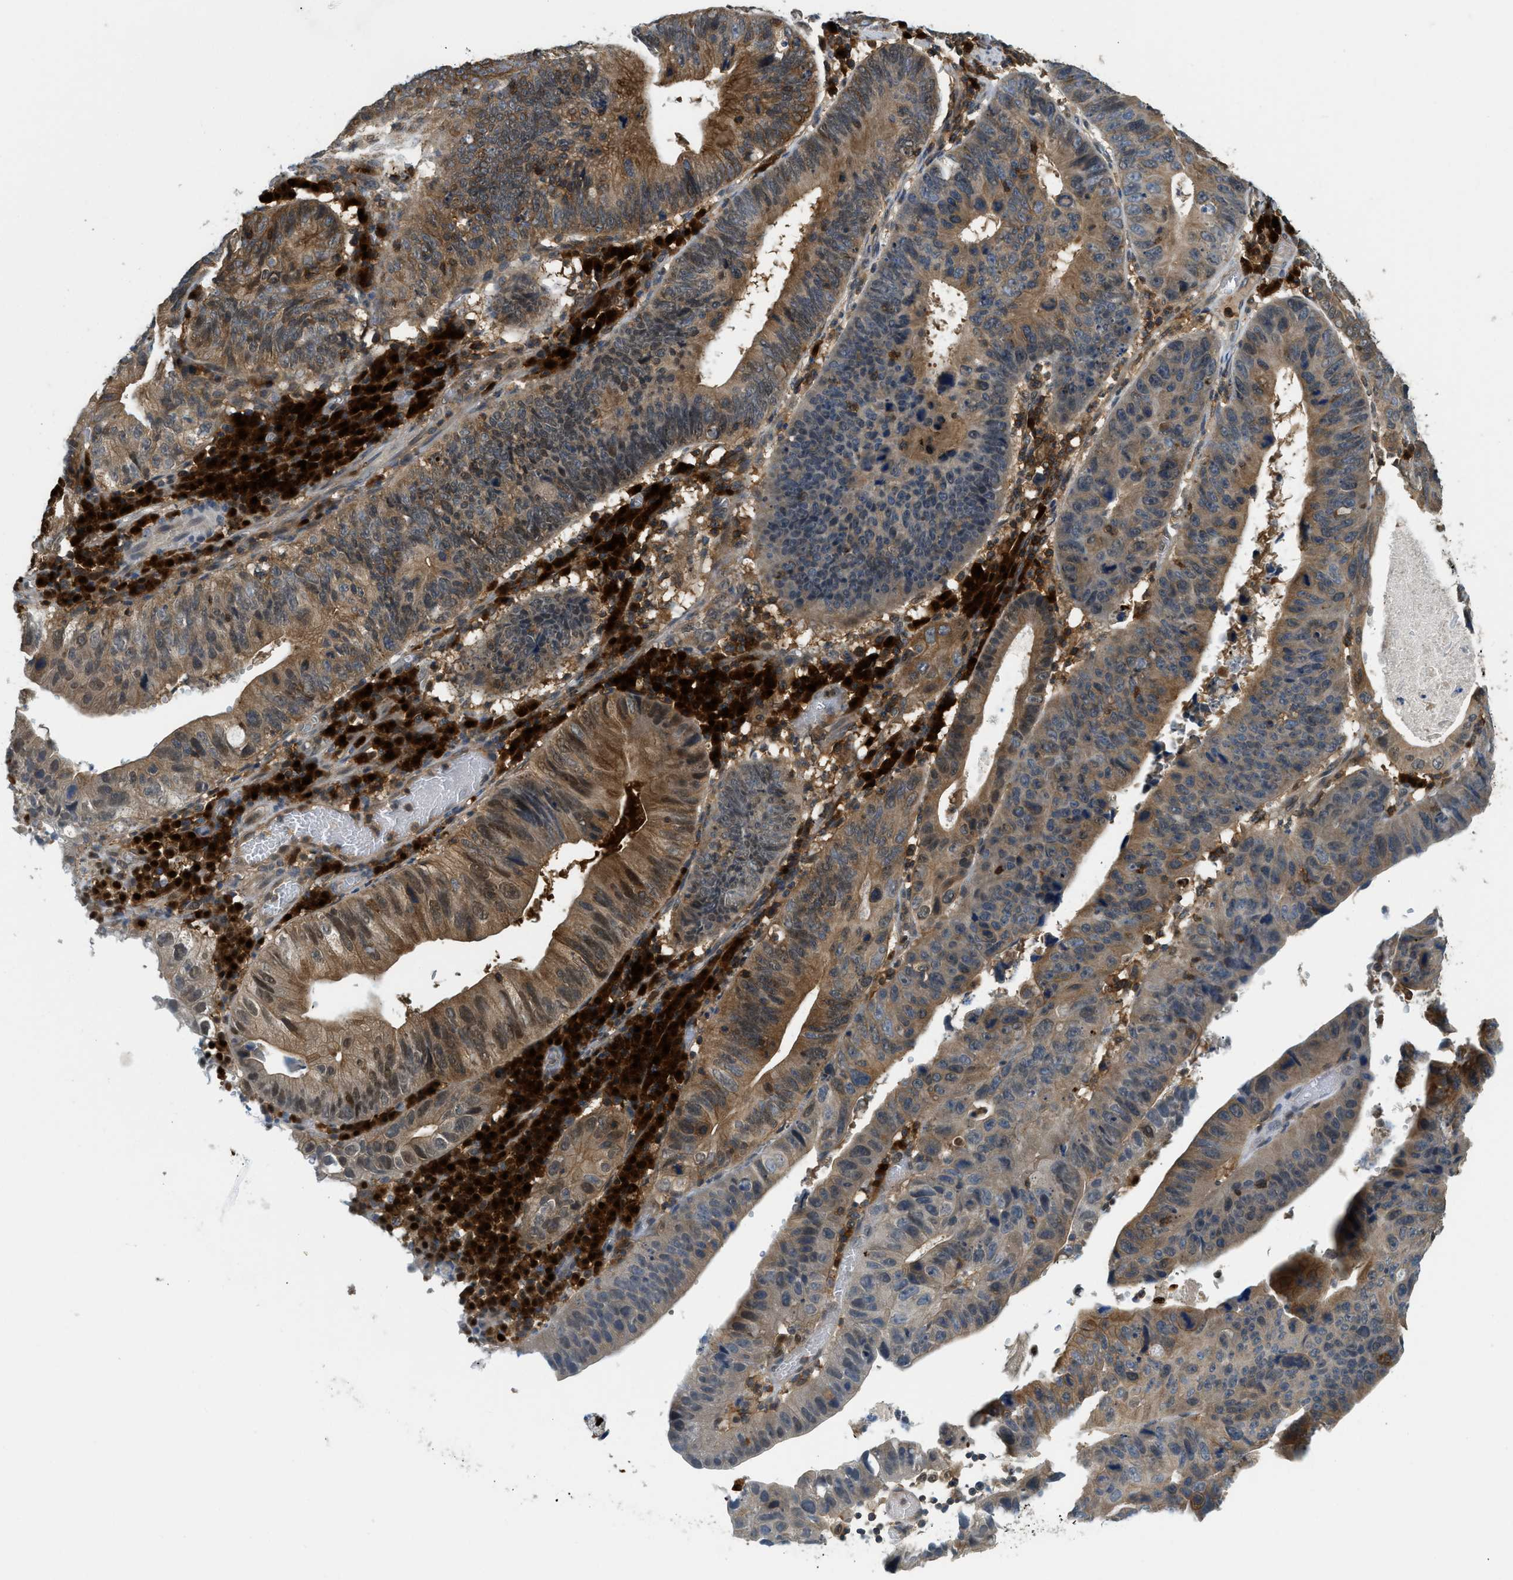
{"staining": {"intensity": "moderate", "quantity": ">75%", "location": "cytoplasmic/membranous,nuclear"}, "tissue": "stomach cancer", "cell_type": "Tumor cells", "image_type": "cancer", "snomed": [{"axis": "morphology", "description": "Adenocarcinoma, NOS"}, {"axis": "topography", "description": "Stomach"}], "caption": "Stomach cancer (adenocarcinoma) was stained to show a protein in brown. There is medium levels of moderate cytoplasmic/membranous and nuclear positivity in about >75% of tumor cells.", "gene": "GMPPB", "patient": {"sex": "male", "age": 59}}